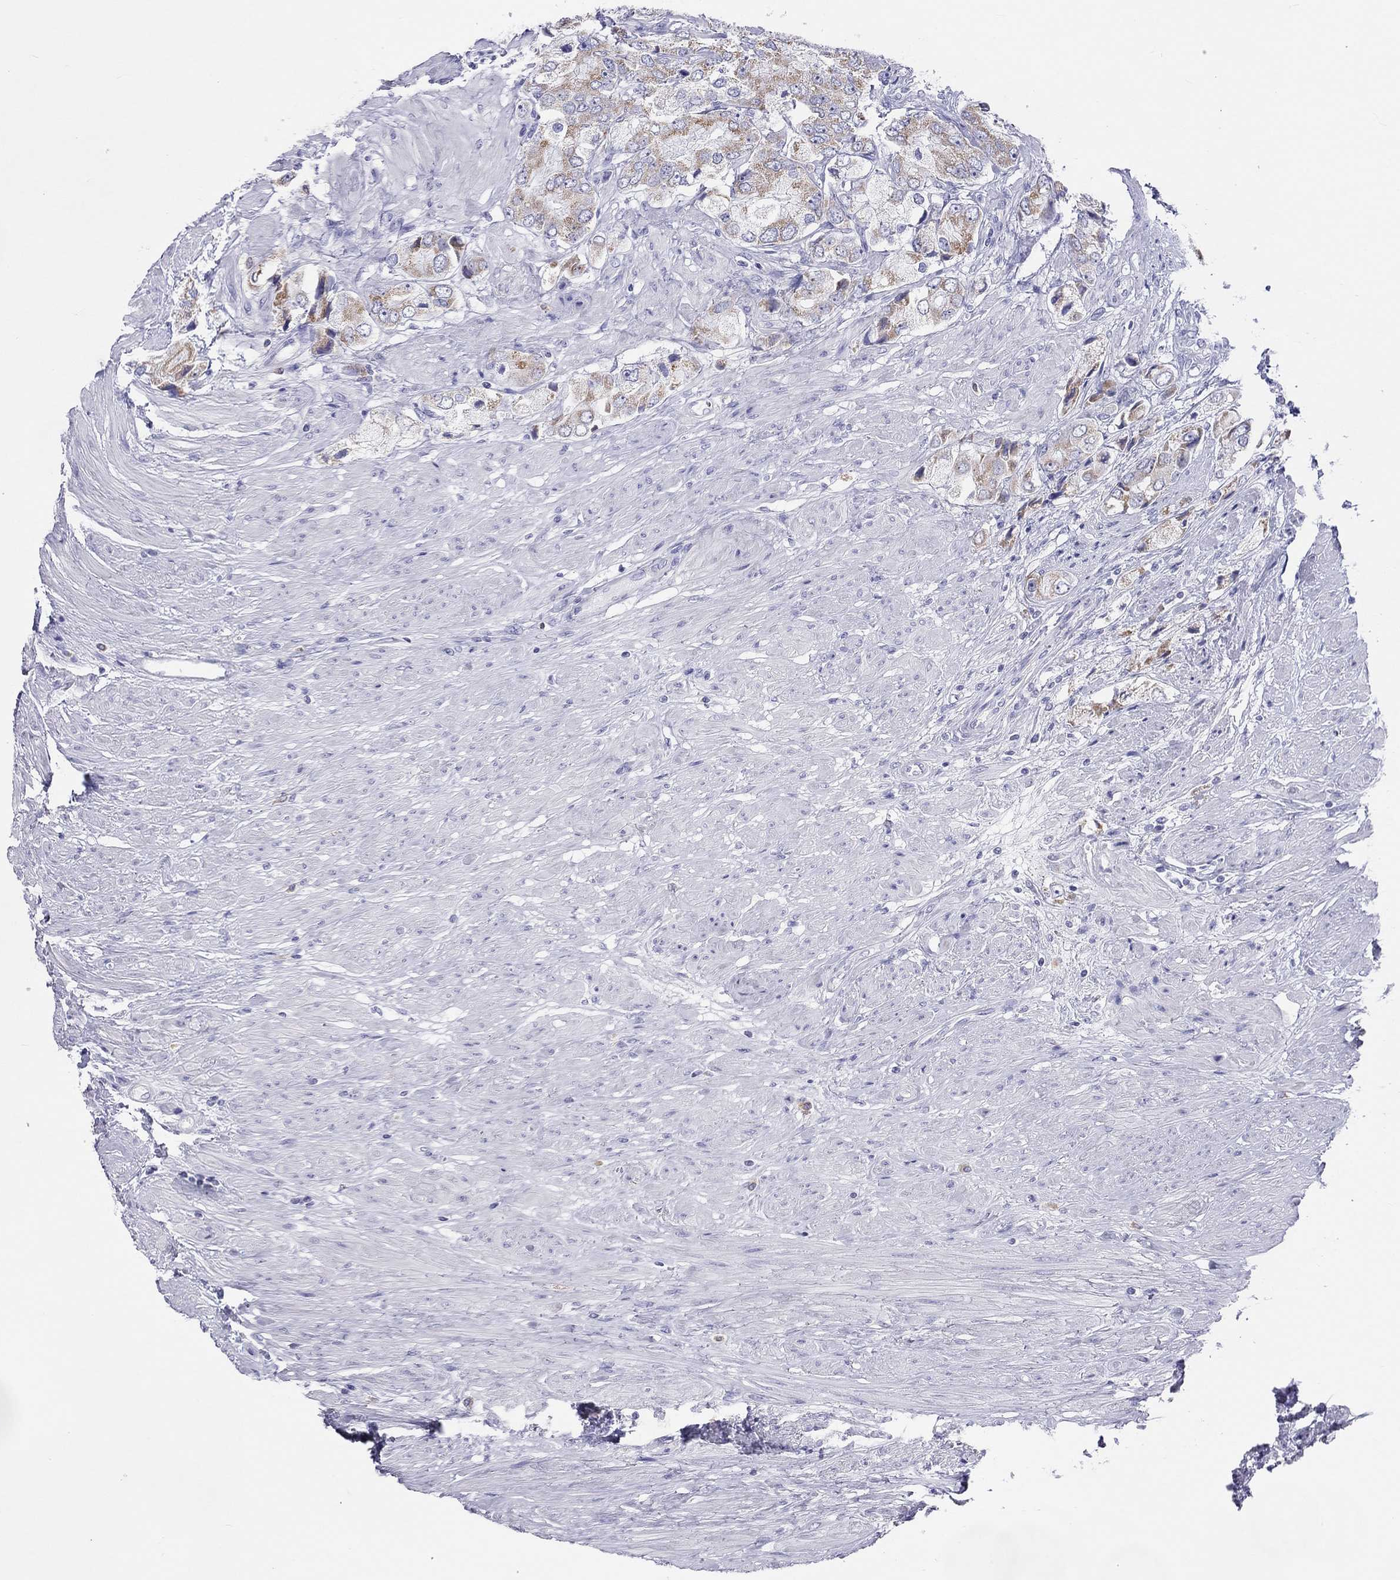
{"staining": {"intensity": "moderate", "quantity": "25%-75%", "location": "cytoplasmic/membranous"}, "tissue": "prostate cancer", "cell_type": "Tumor cells", "image_type": "cancer", "snomed": [{"axis": "morphology", "description": "Adenocarcinoma, Low grade"}, {"axis": "topography", "description": "Prostate"}], "caption": "Immunohistochemistry (IHC) photomicrograph of human prostate cancer stained for a protein (brown), which exhibits medium levels of moderate cytoplasmic/membranous staining in approximately 25%-75% of tumor cells.", "gene": "DPY19L2", "patient": {"sex": "male", "age": 69}}